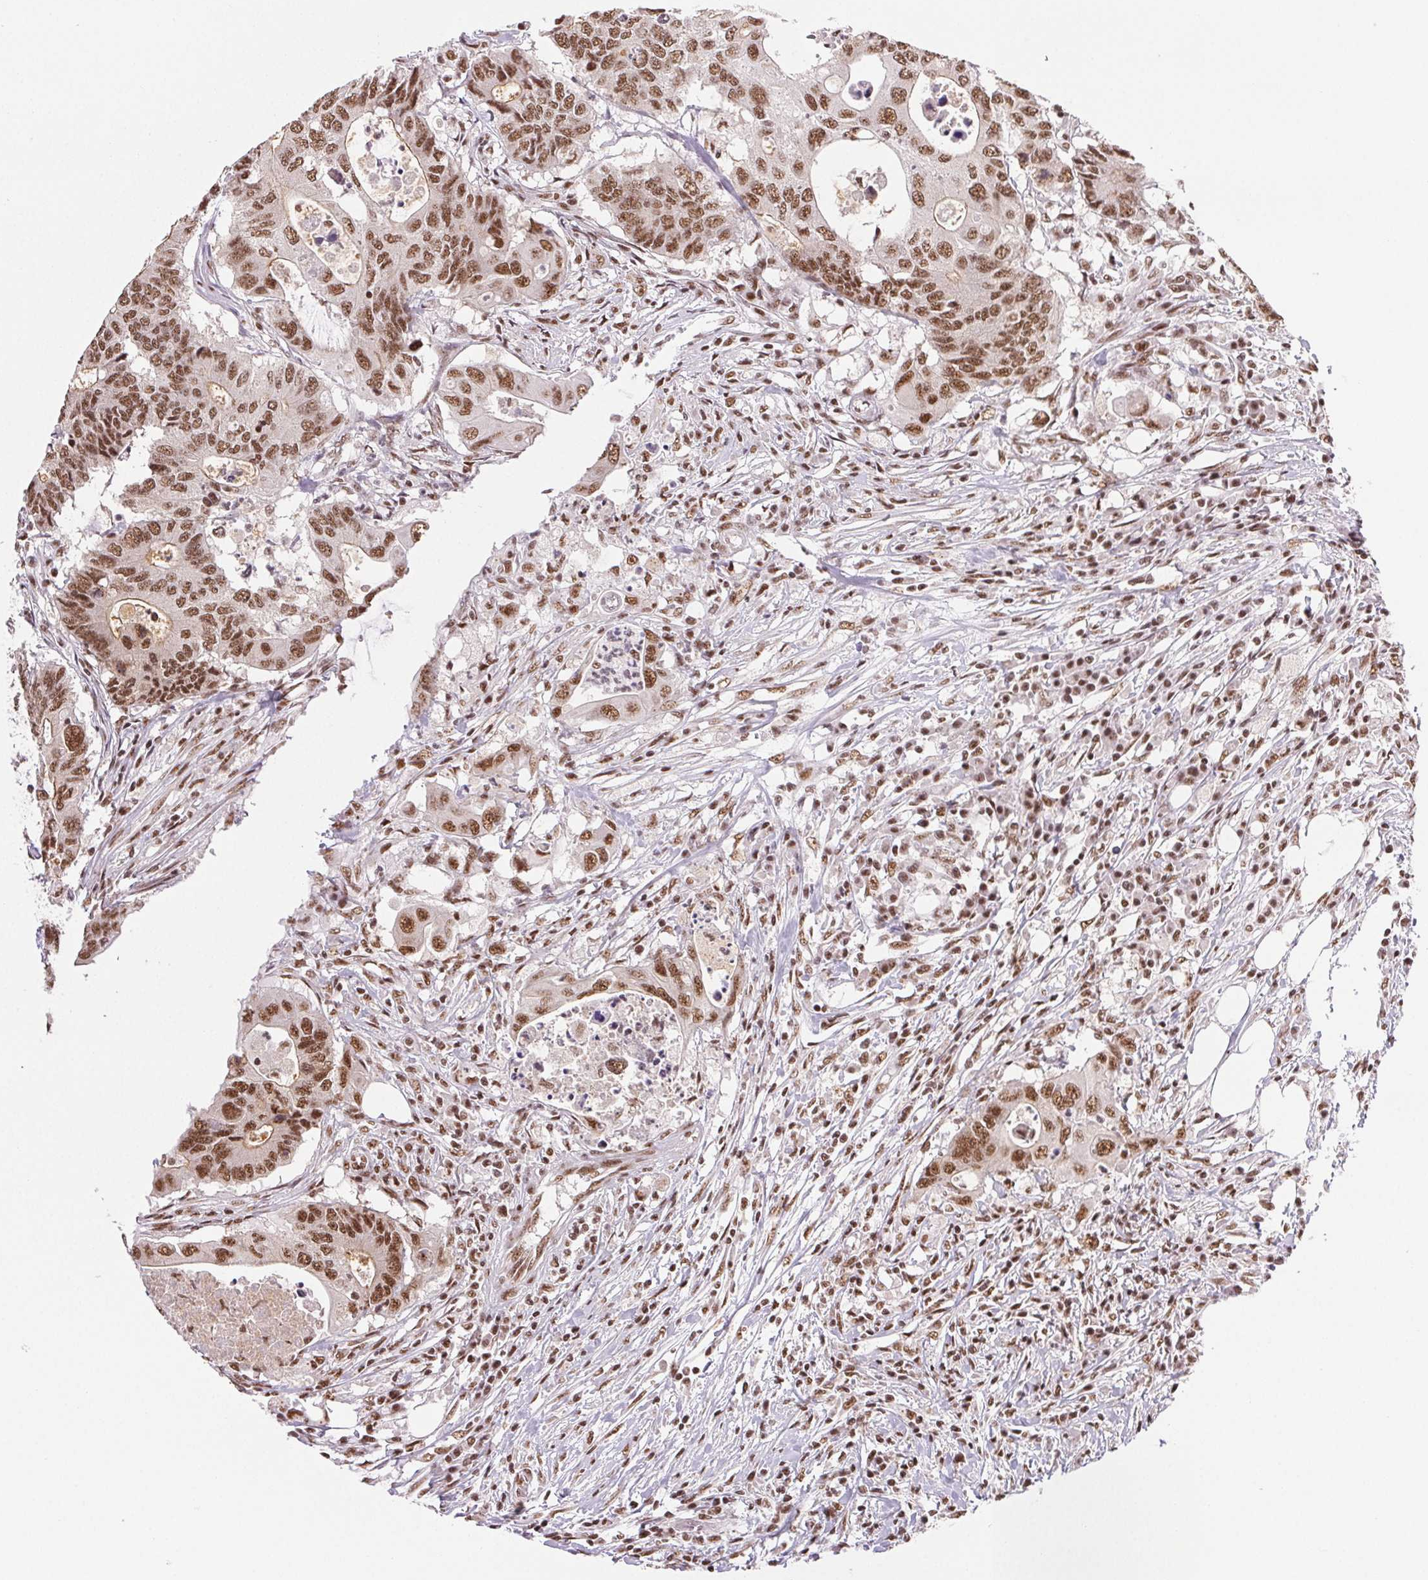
{"staining": {"intensity": "moderate", "quantity": ">75%", "location": "nuclear"}, "tissue": "colorectal cancer", "cell_type": "Tumor cells", "image_type": "cancer", "snomed": [{"axis": "morphology", "description": "Adenocarcinoma, NOS"}, {"axis": "topography", "description": "Colon"}], "caption": "A medium amount of moderate nuclear positivity is present in approximately >75% of tumor cells in colorectal adenocarcinoma tissue.", "gene": "IK", "patient": {"sex": "male", "age": 71}}